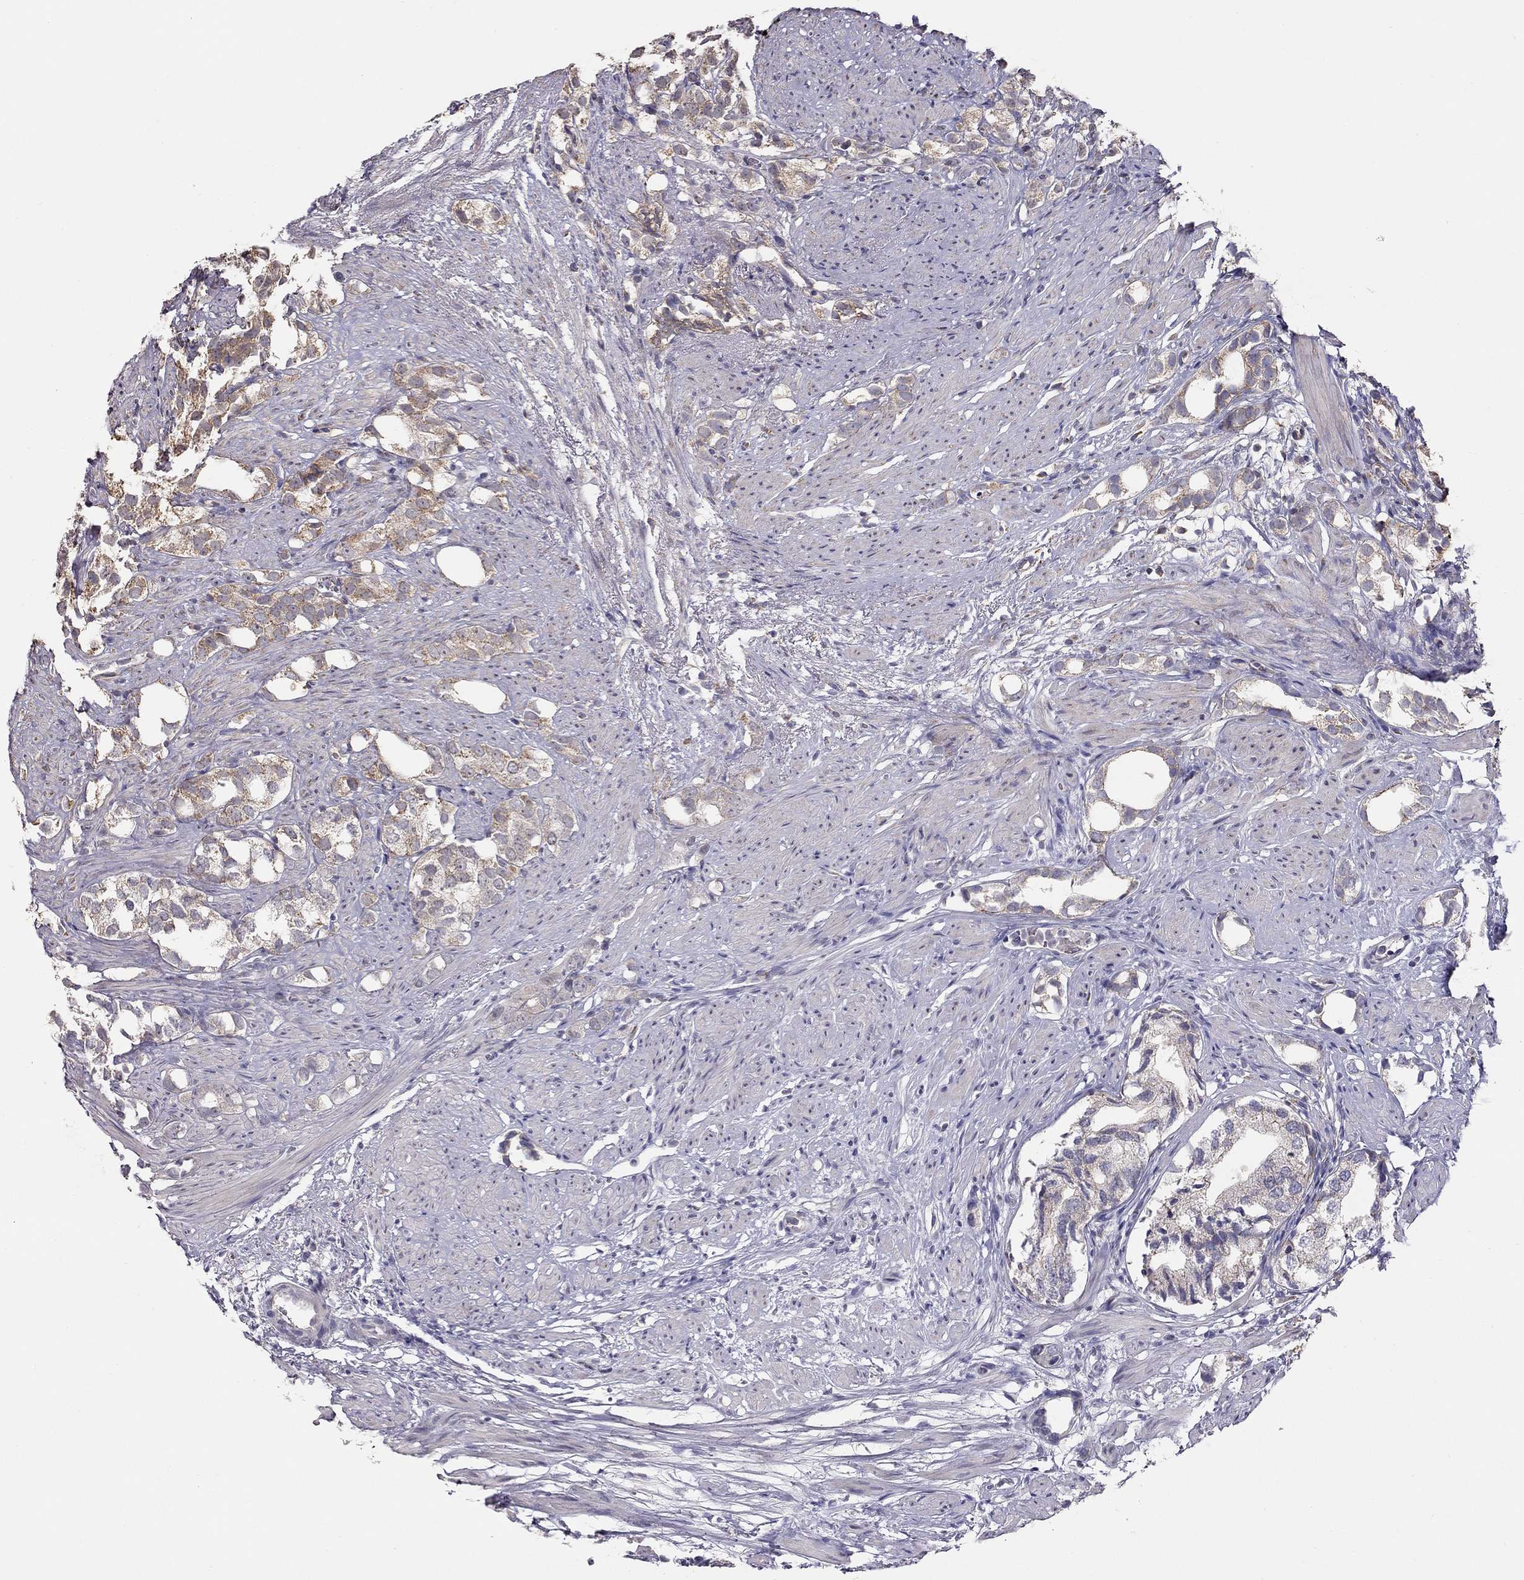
{"staining": {"intensity": "moderate", "quantity": "25%-75%", "location": "cytoplasmic/membranous"}, "tissue": "prostate cancer", "cell_type": "Tumor cells", "image_type": "cancer", "snomed": [{"axis": "morphology", "description": "Adenocarcinoma, High grade"}, {"axis": "topography", "description": "Prostate"}], "caption": "Immunohistochemistry staining of prostate cancer, which reveals medium levels of moderate cytoplasmic/membranous staining in about 25%-75% of tumor cells indicating moderate cytoplasmic/membranous protein expression. The staining was performed using DAB (brown) for protein detection and nuclei were counterstained in hematoxylin (blue).", "gene": "LRIT3", "patient": {"sex": "male", "age": 82}}